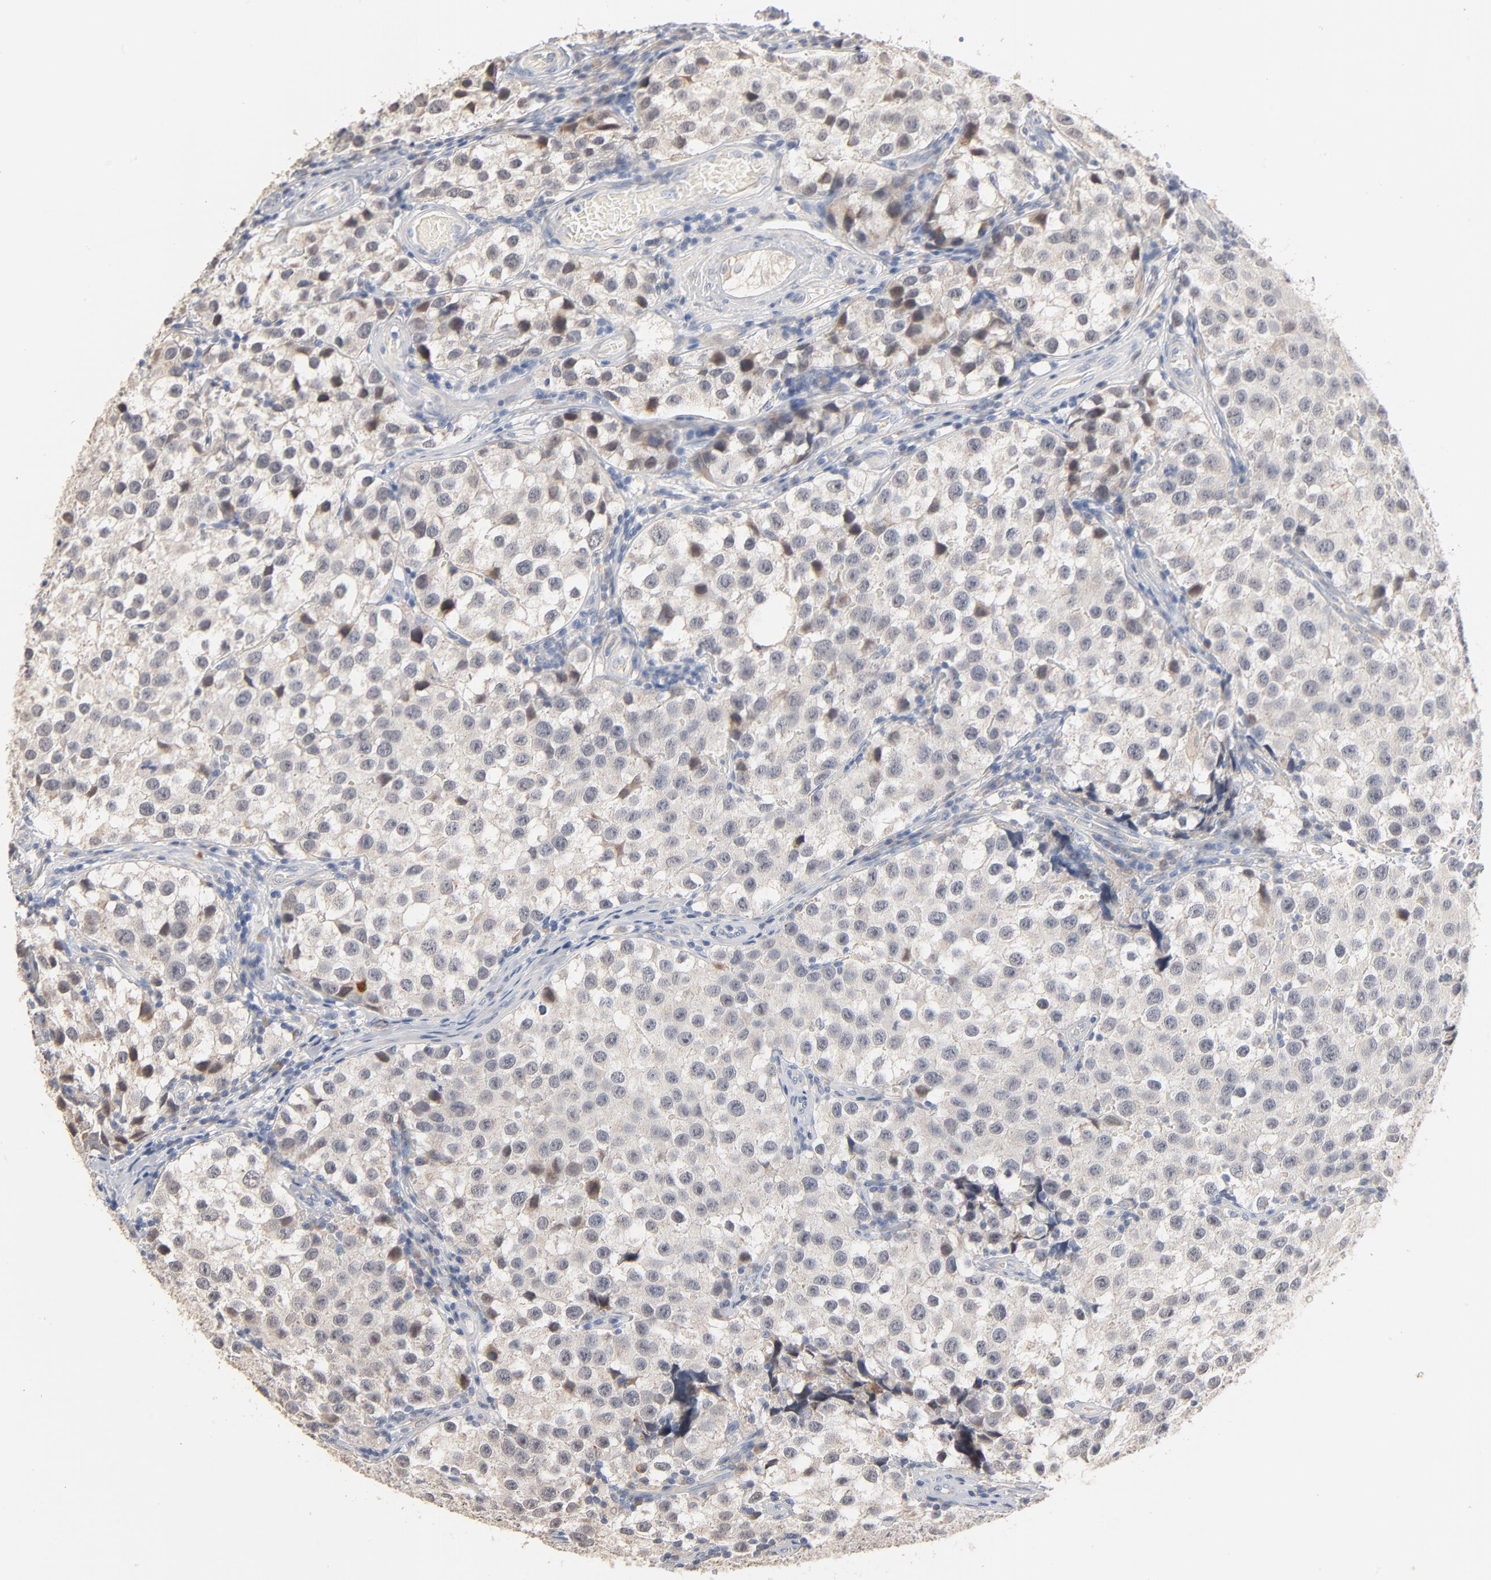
{"staining": {"intensity": "negative", "quantity": "none", "location": "none"}, "tissue": "testis cancer", "cell_type": "Tumor cells", "image_type": "cancer", "snomed": [{"axis": "morphology", "description": "Seminoma, NOS"}, {"axis": "topography", "description": "Testis"}], "caption": "DAB (3,3'-diaminobenzidine) immunohistochemical staining of human testis cancer (seminoma) displays no significant expression in tumor cells.", "gene": "ZDHHC8", "patient": {"sex": "male", "age": 39}}